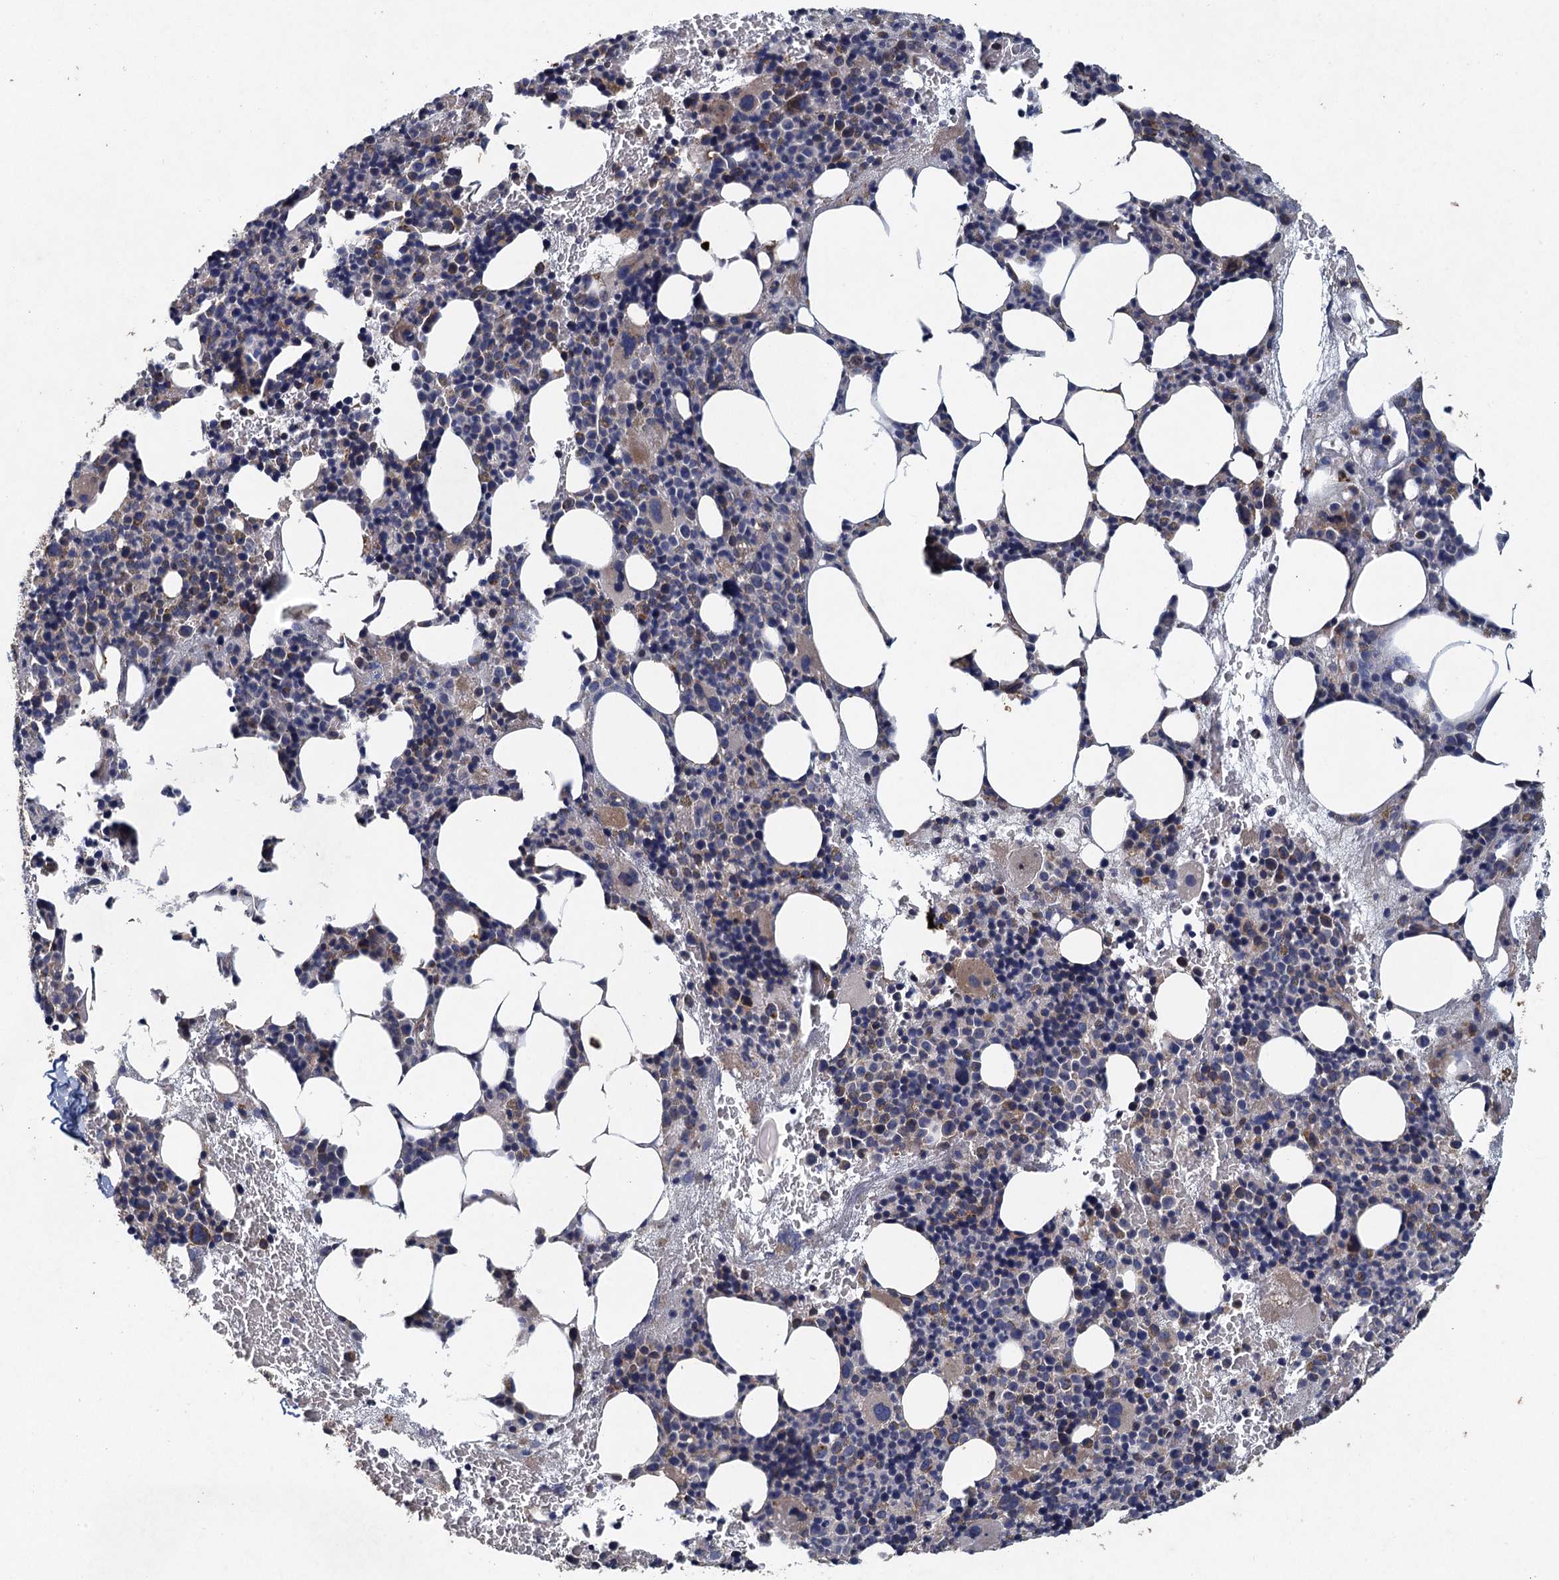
{"staining": {"intensity": "moderate", "quantity": "<25%", "location": "cytoplasmic/membranous"}, "tissue": "bone marrow", "cell_type": "Hematopoietic cells", "image_type": "normal", "snomed": [{"axis": "morphology", "description": "Normal tissue, NOS"}, {"axis": "topography", "description": "Bone marrow"}], "caption": "Hematopoietic cells display moderate cytoplasmic/membranous expression in approximately <25% of cells in normal bone marrow.", "gene": "BCS1L", "patient": {"sex": "male", "age": 89}}